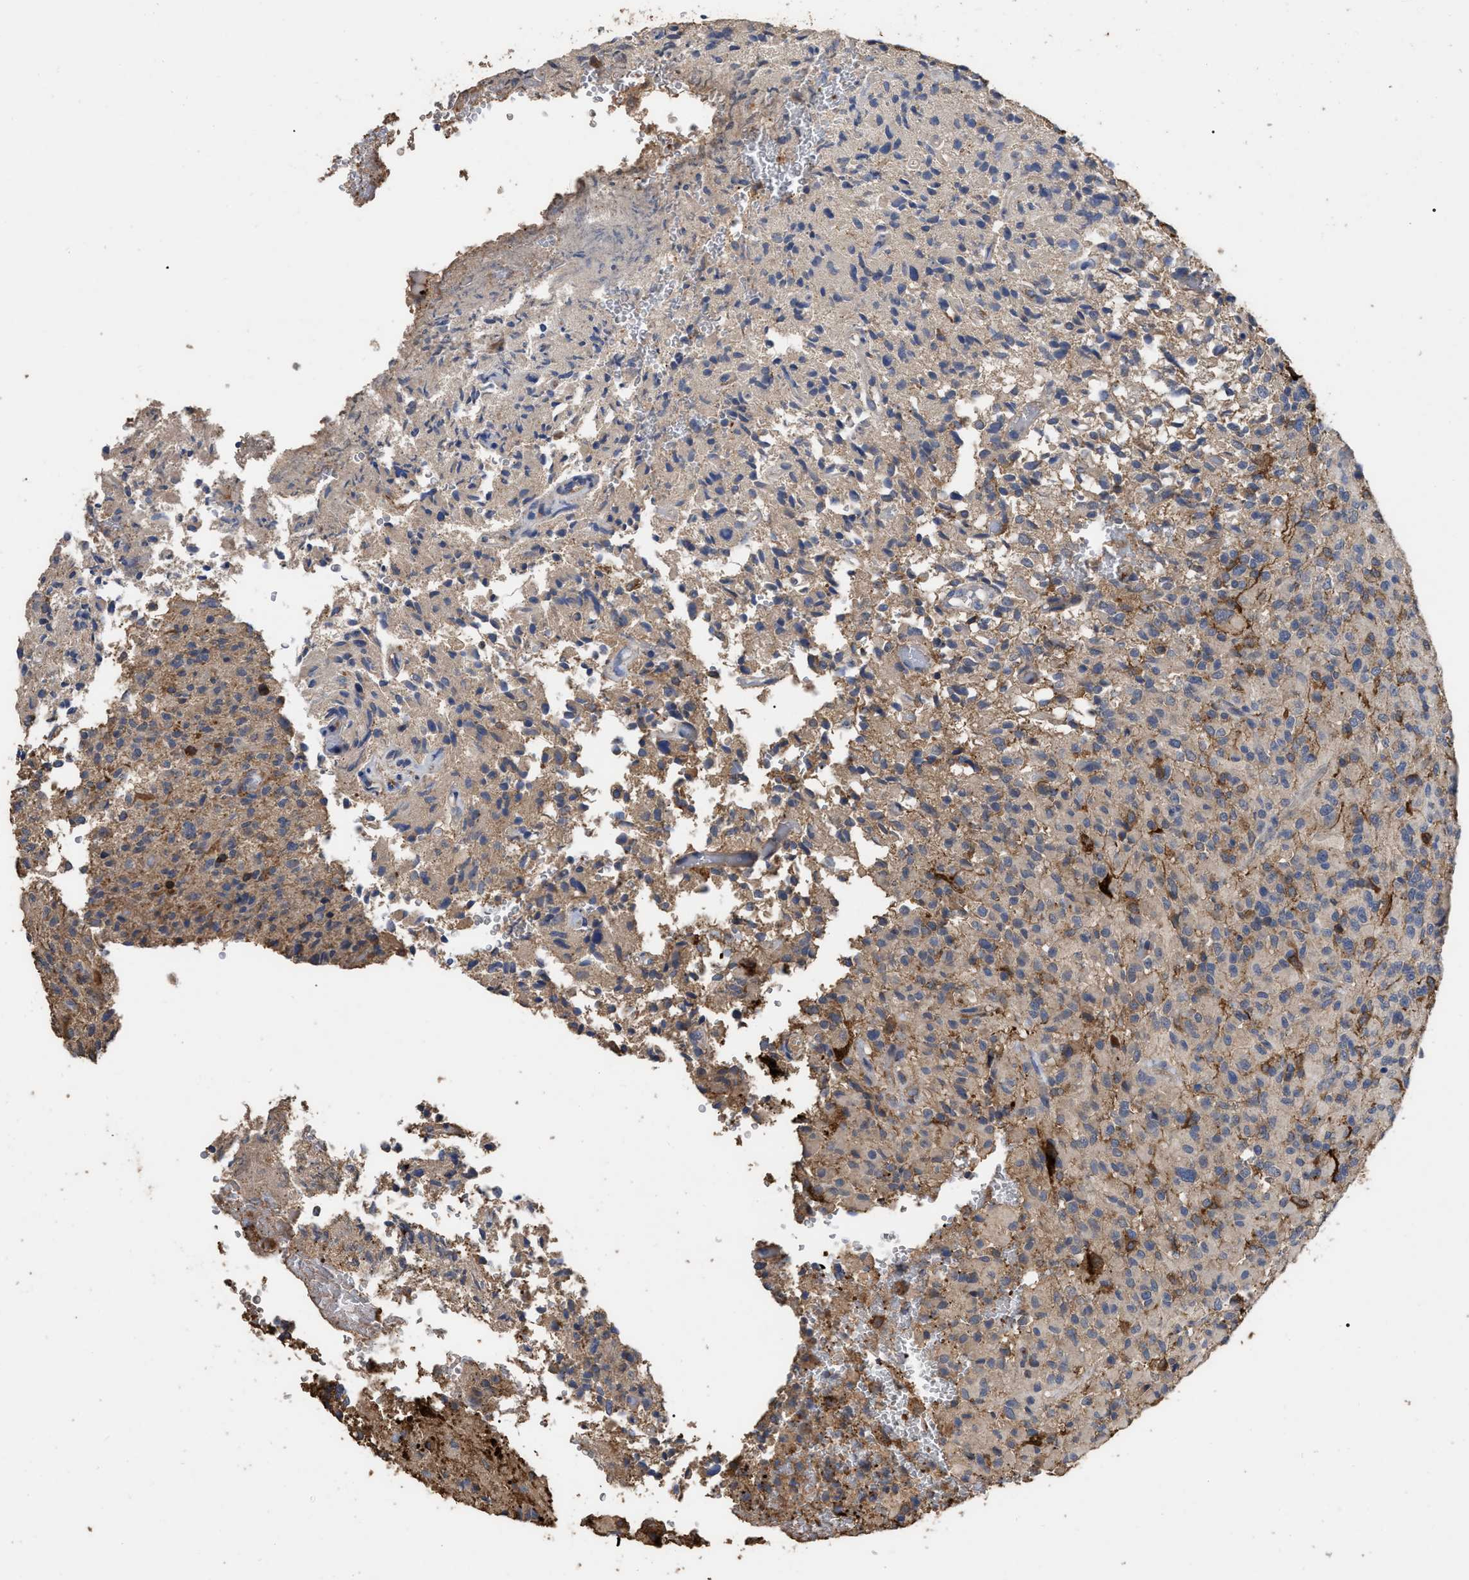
{"staining": {"intensity": "weak", "quantity": "25%-75%", "location": "cytoplasmic/membranous"}, "tissue": "glioma", "cell_type": "Tumor cells", "image_type": "cancer", "snomed": [{"axis": "morphology", "description": "Glioma, malignant, High grade"}, {"axis": "topography", "description": "Brain"}], "caption": "IHC of human glioma exhibits low levels of weak cytoplasmic/membranous positivity in approximately 25%-75% of tumor cells. The staining is performed using DAB (3,3'-diaminobenzidine) brown chromogen to label protein expression. The nuclei are counter-stained blue using hematoxylin.", "gene": "GPR179", "patient": {"sex": "male", "age": 71}}